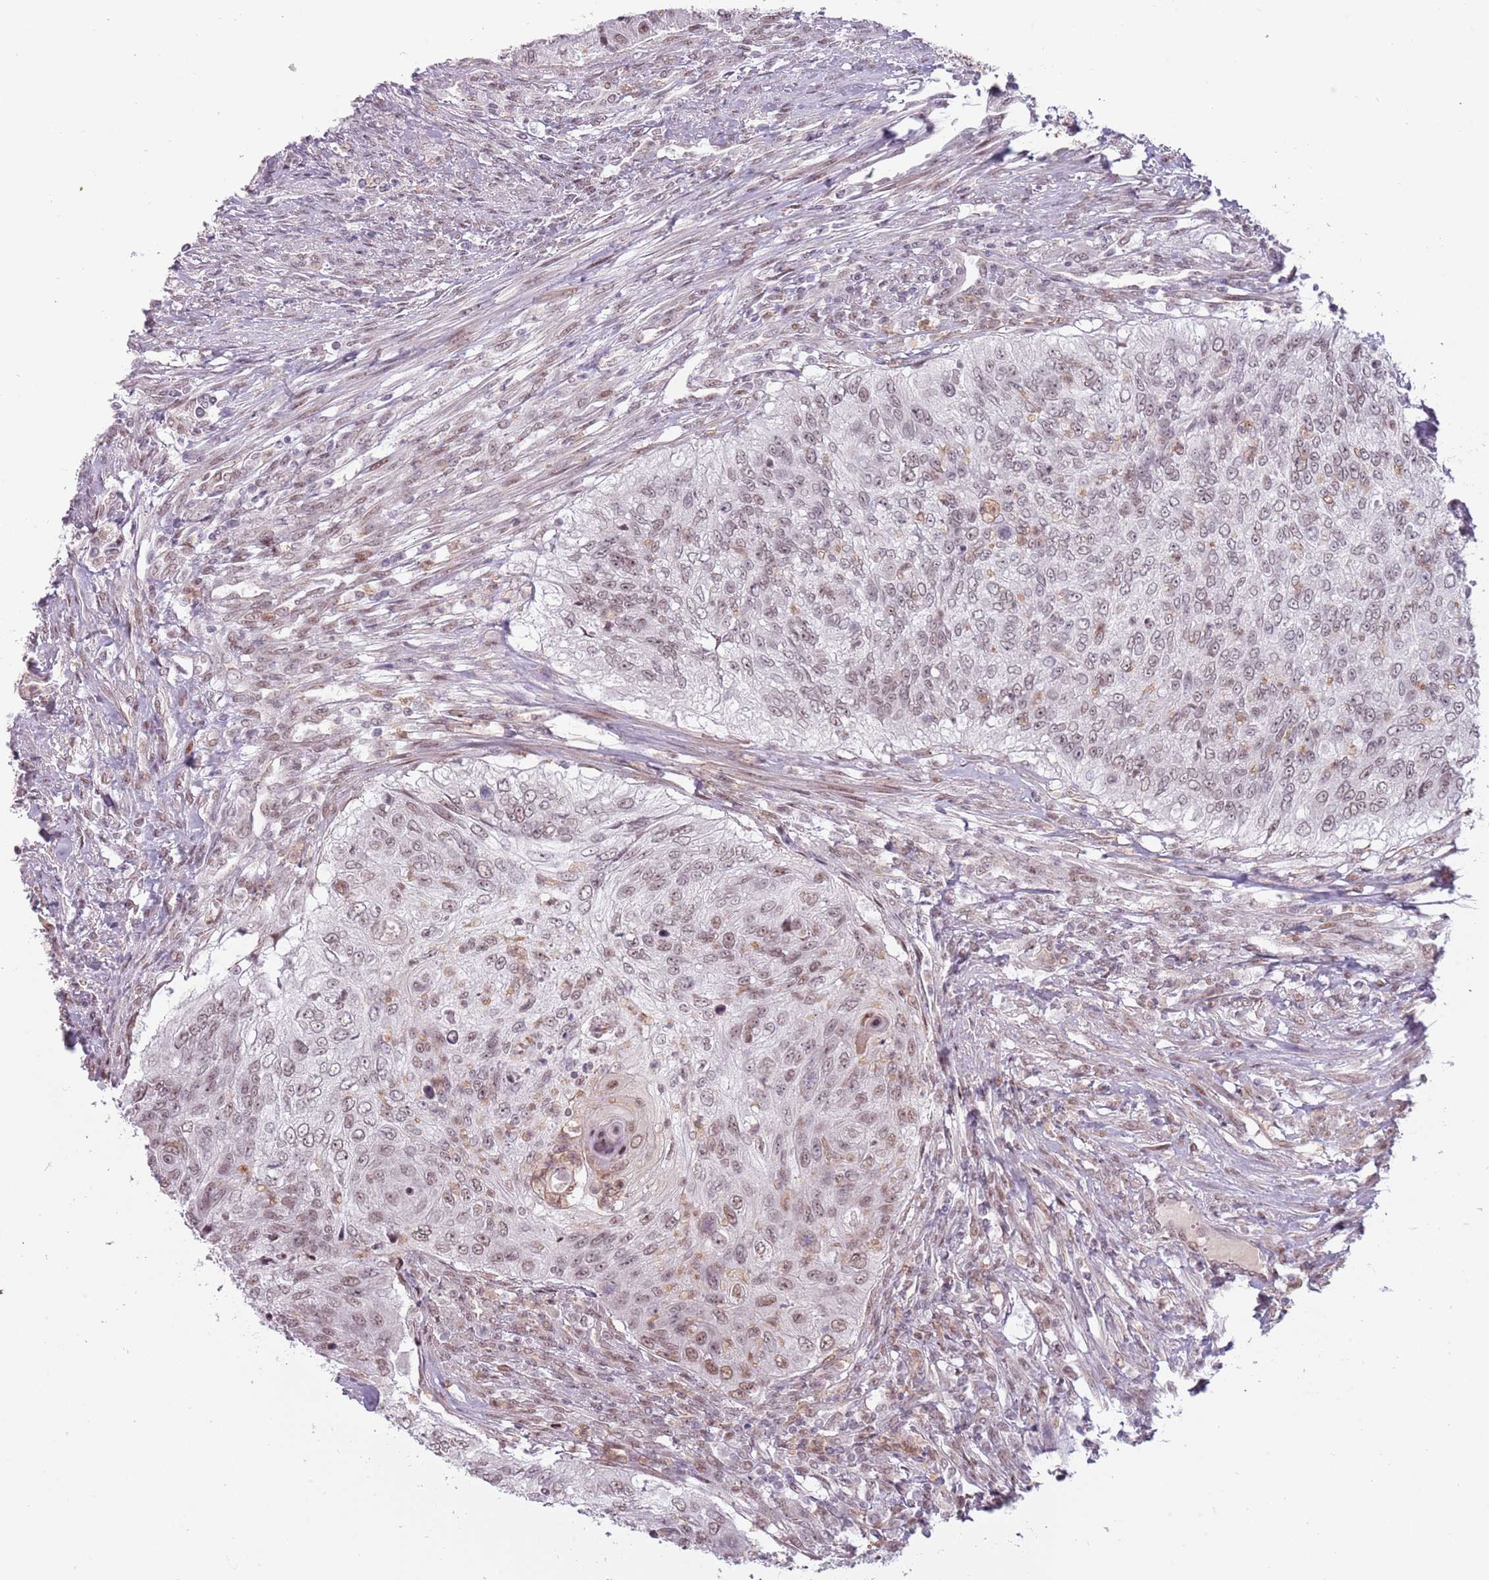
{"staining": {"intensity": "weak", "quantity": ">75%", "location": "nuclear"}, "tissue": "urothelial cancer", "cell_type": "Tumor cells", "image_type": "cancer", "snomed": [{"axis": "morphology", "description": "Urothelial carcinoma, High grade"}, {"axis": "topography", "description": "Urinary bladder"}], "caption": "Immunohistochemical staining of urothelial cancer displays weak nuclear protein positivity in approximately >75% of tumor cells.", "gene": "REXO4", "patient": {"sex": "female", "age": 60}}